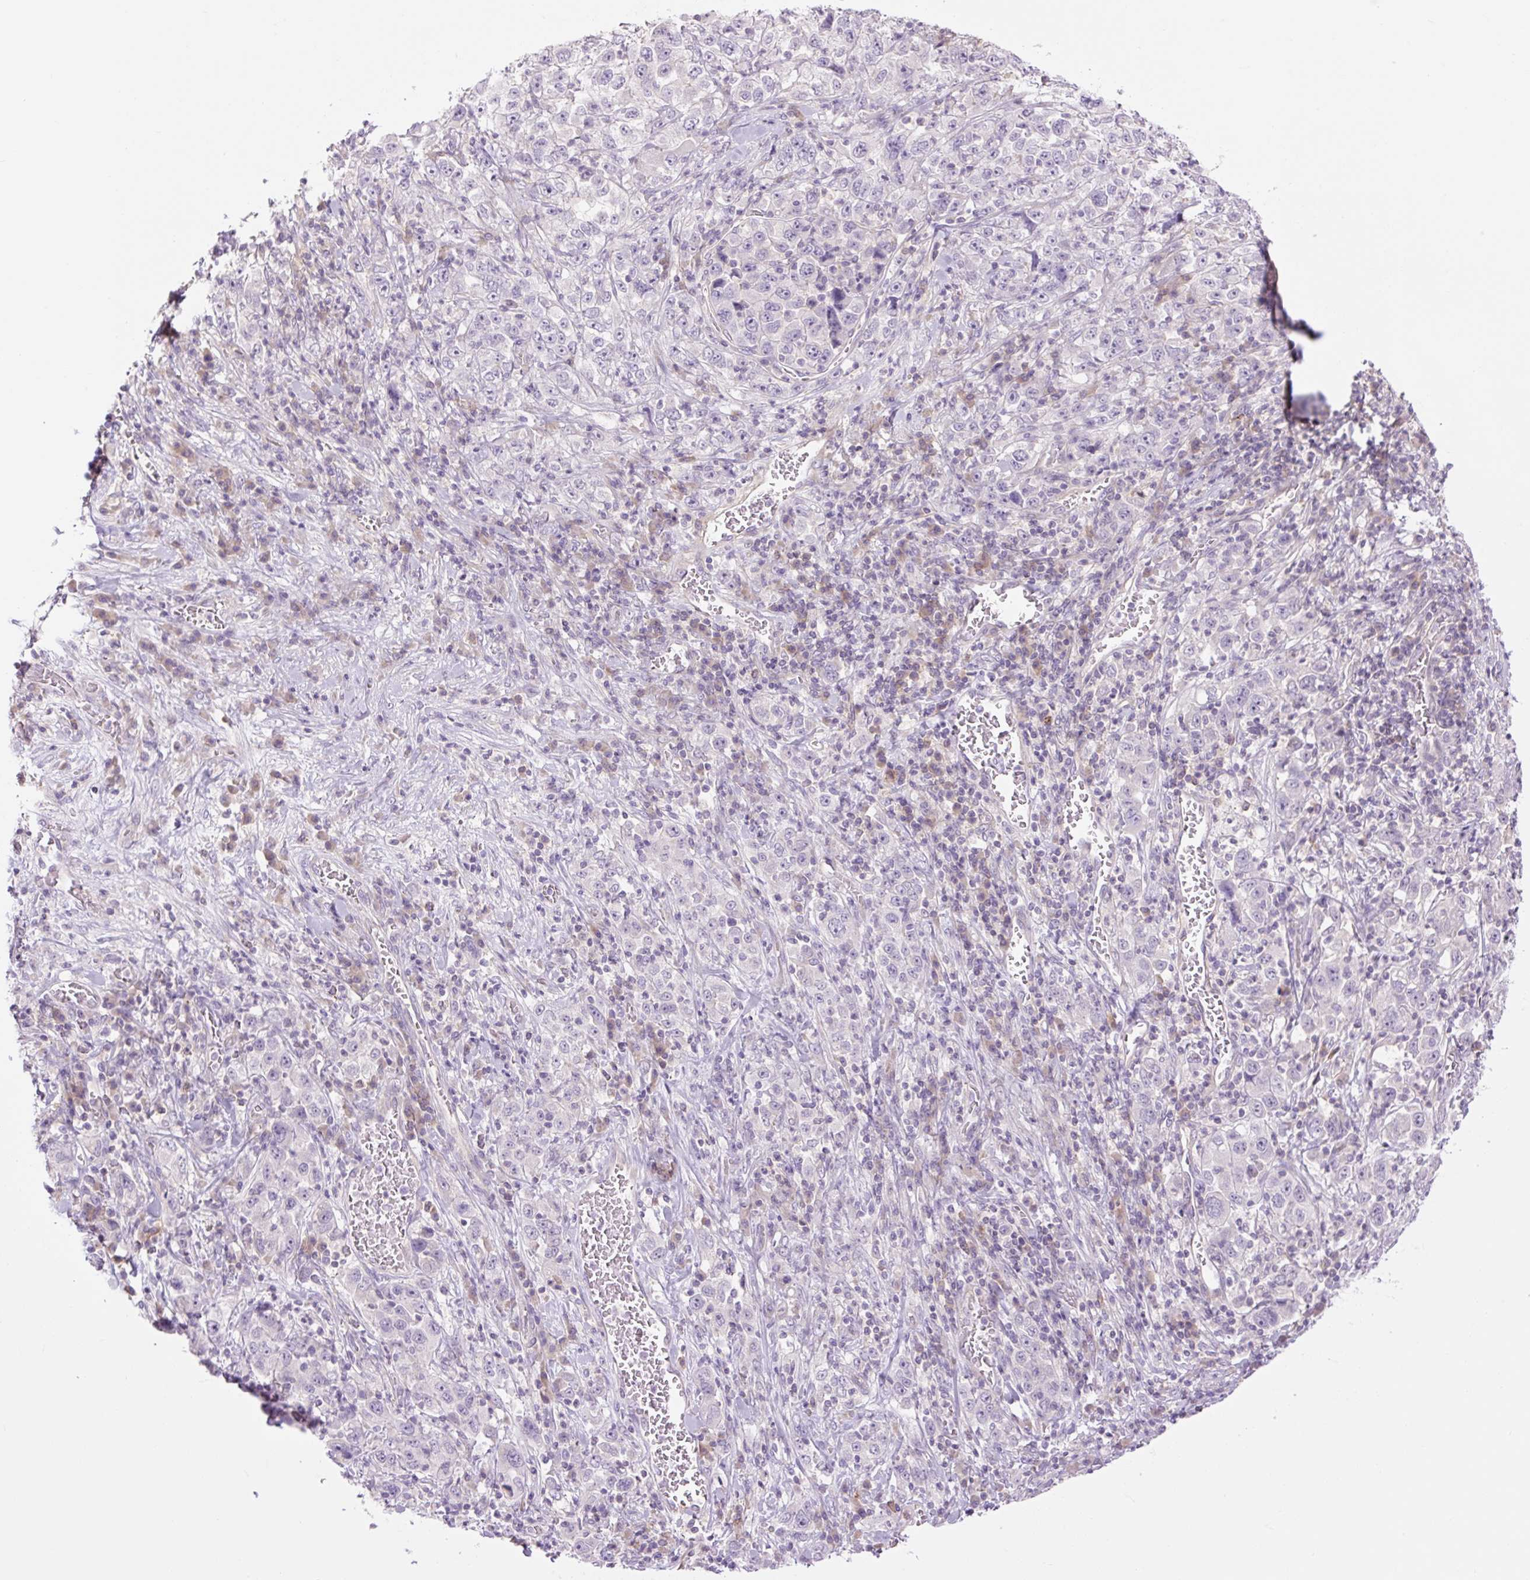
{"staining": {"intensity": "negative", "quantity": "none", "location": "none"}, "tissue": "stomach cancer", "cell_type": "Tumor cells", "image_type": "cancer", "snomed": [{"axis": "morphology", "description": "Normal tissue, NOS"}, {"axis": "morphology", "description": "Adenocarcinoma, NOS"}, {"axis": "topography", "description": "Stomach, upper"}, {"axis": "topography", "description": "Stomach"}], "caption": "Immunohistochemistry (IHC) photomicrograph of neoplastic tissue: human stomach cancer (adenocarcinoma) stained with DAB reveals no significant protein staining in tumor cells. Nuclei are stained in blue.", "gene": "GRID2", "patient": {"sex": "male", "age": 59}}